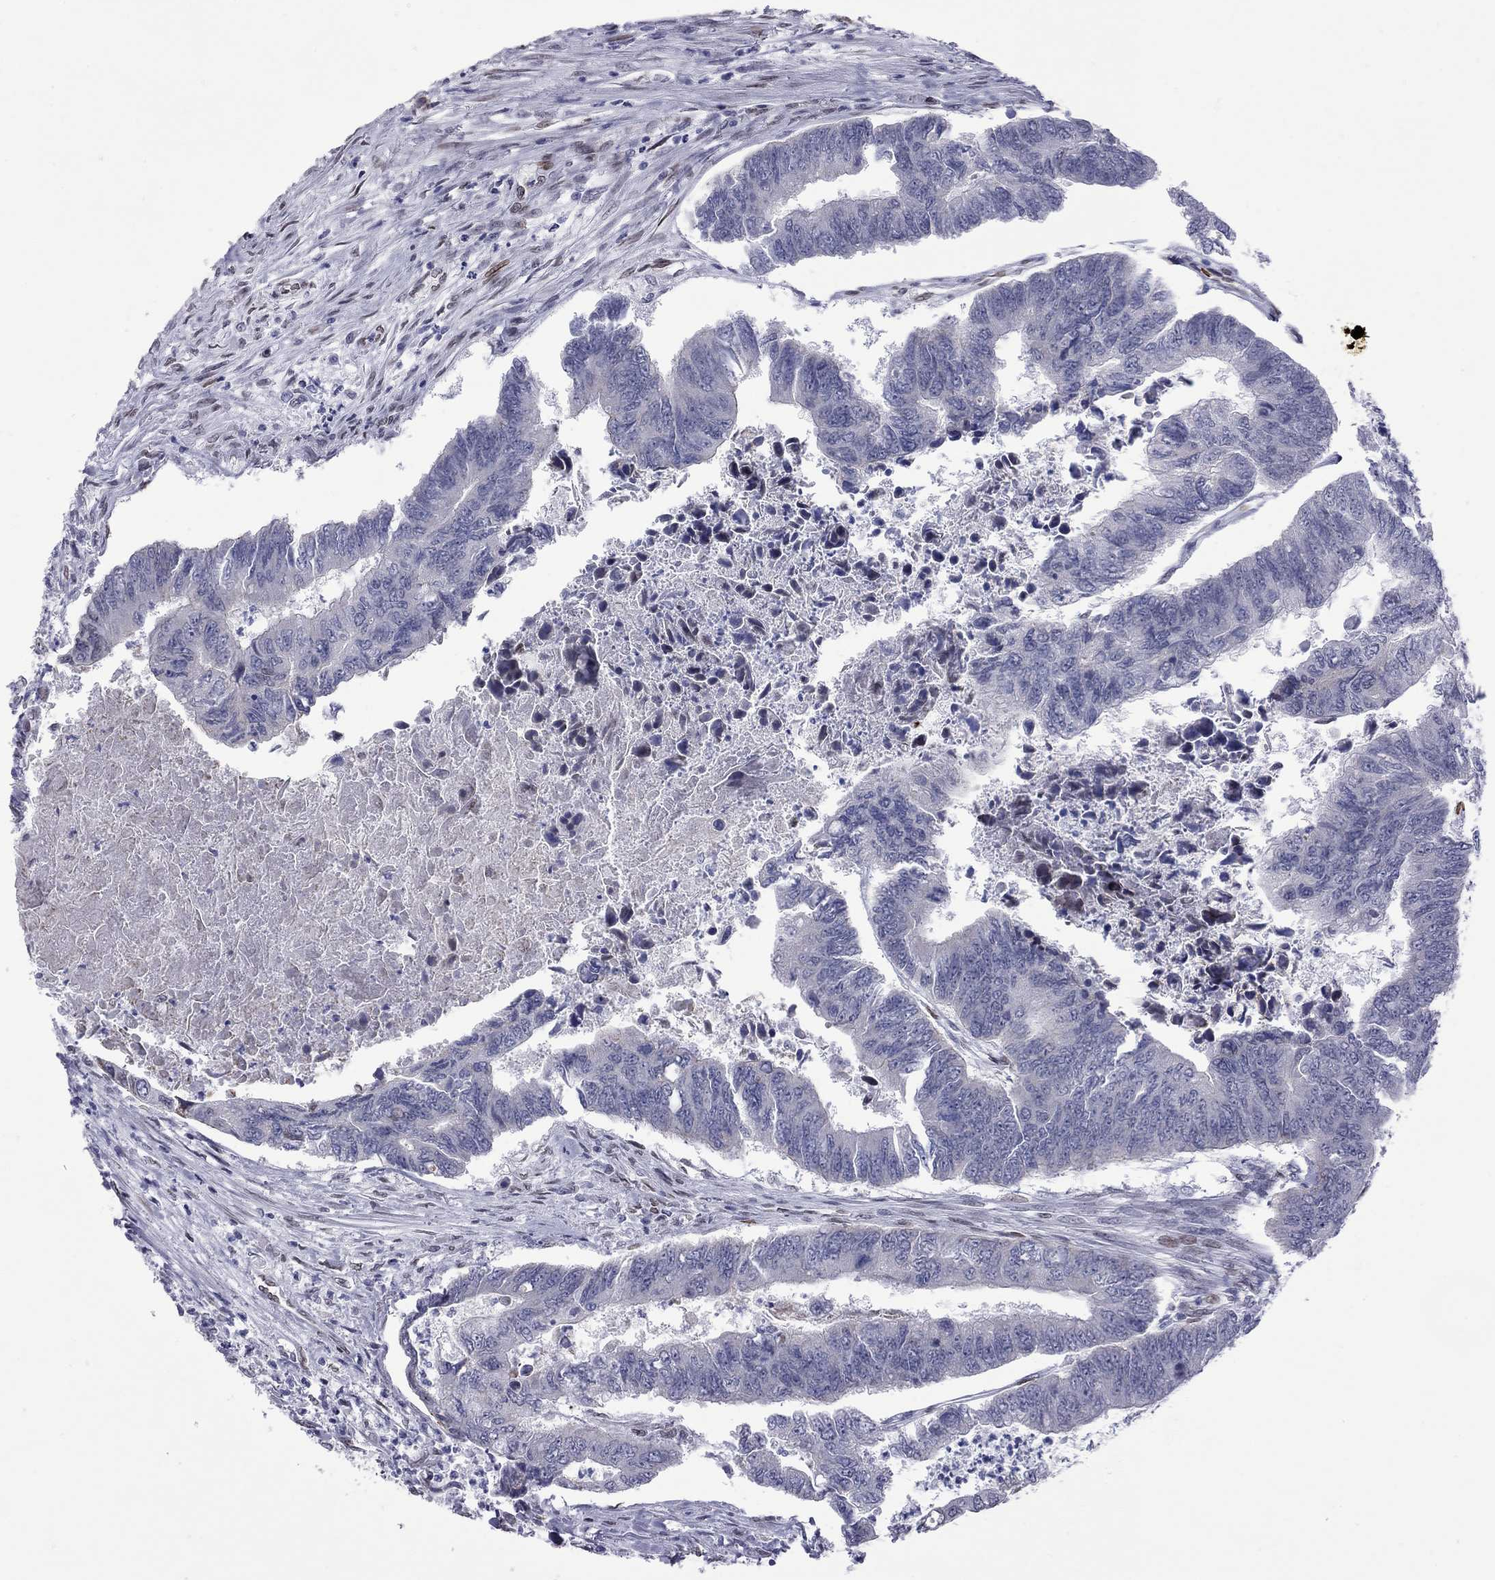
{"staining": {"intensity": "negative", "quantity": "none", "location": "none"}, "tissue": "colorectal cancer", "cell_type": "Tumor cells", "image_type": "cancer", "snomed": [{"axis": "morphology", "description": "Adenocarcinoma, NOS"}, {"axis": "topography", "description": "Colon"}], "caption": "High magnification brightfield microscopy of colorectal adenocarcinoma stained with DAB (3,3'-diaminobenzidine) (brown) and counterstained with hematoxylin (blue): tumor cells show no significant staining.", "gene": "CLTCL1", "patient": {"sex": "female", "age": 65}}